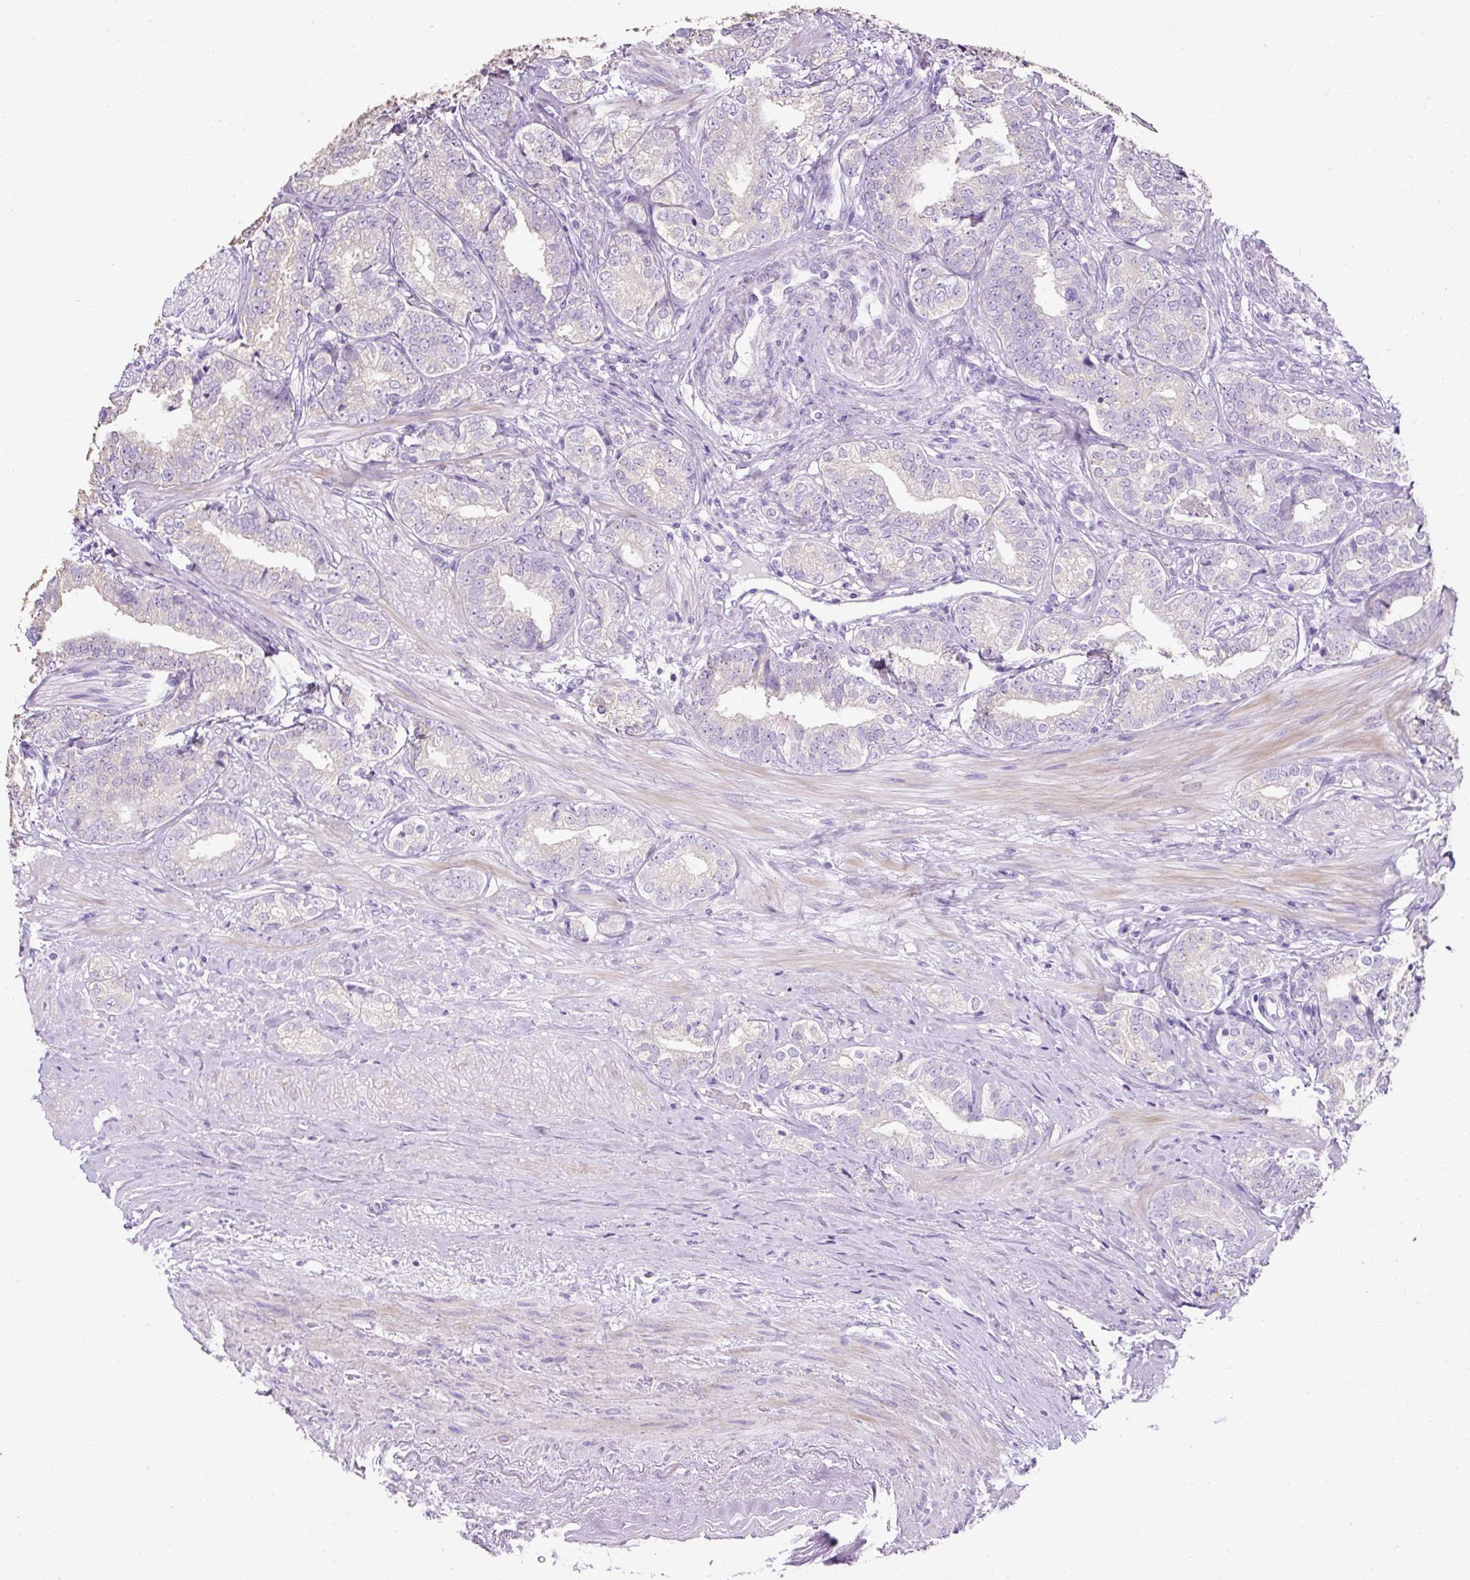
{"staining": {"intensity": "negative", "quantity": "none", "location": "none"}, "tissue": "prostate cancer", "cell_type": "Tumor cells", "image_type": "cancer", "snomed": [{"axis": "morphology", "description": "Adenocarcinoma, High grade"}, {"axis": "topography", "description": "Prostate"}], "caption": "Immunohistochemistry (IHC) histopathology image of neoplastic tissue: prostate cancer stained with DAB (3,3'-diaminobenzidine) shows no significant protein expression in tumor cells.", "gene": "C2CD4C", "patient": {"sex": "male", "age": 72}}